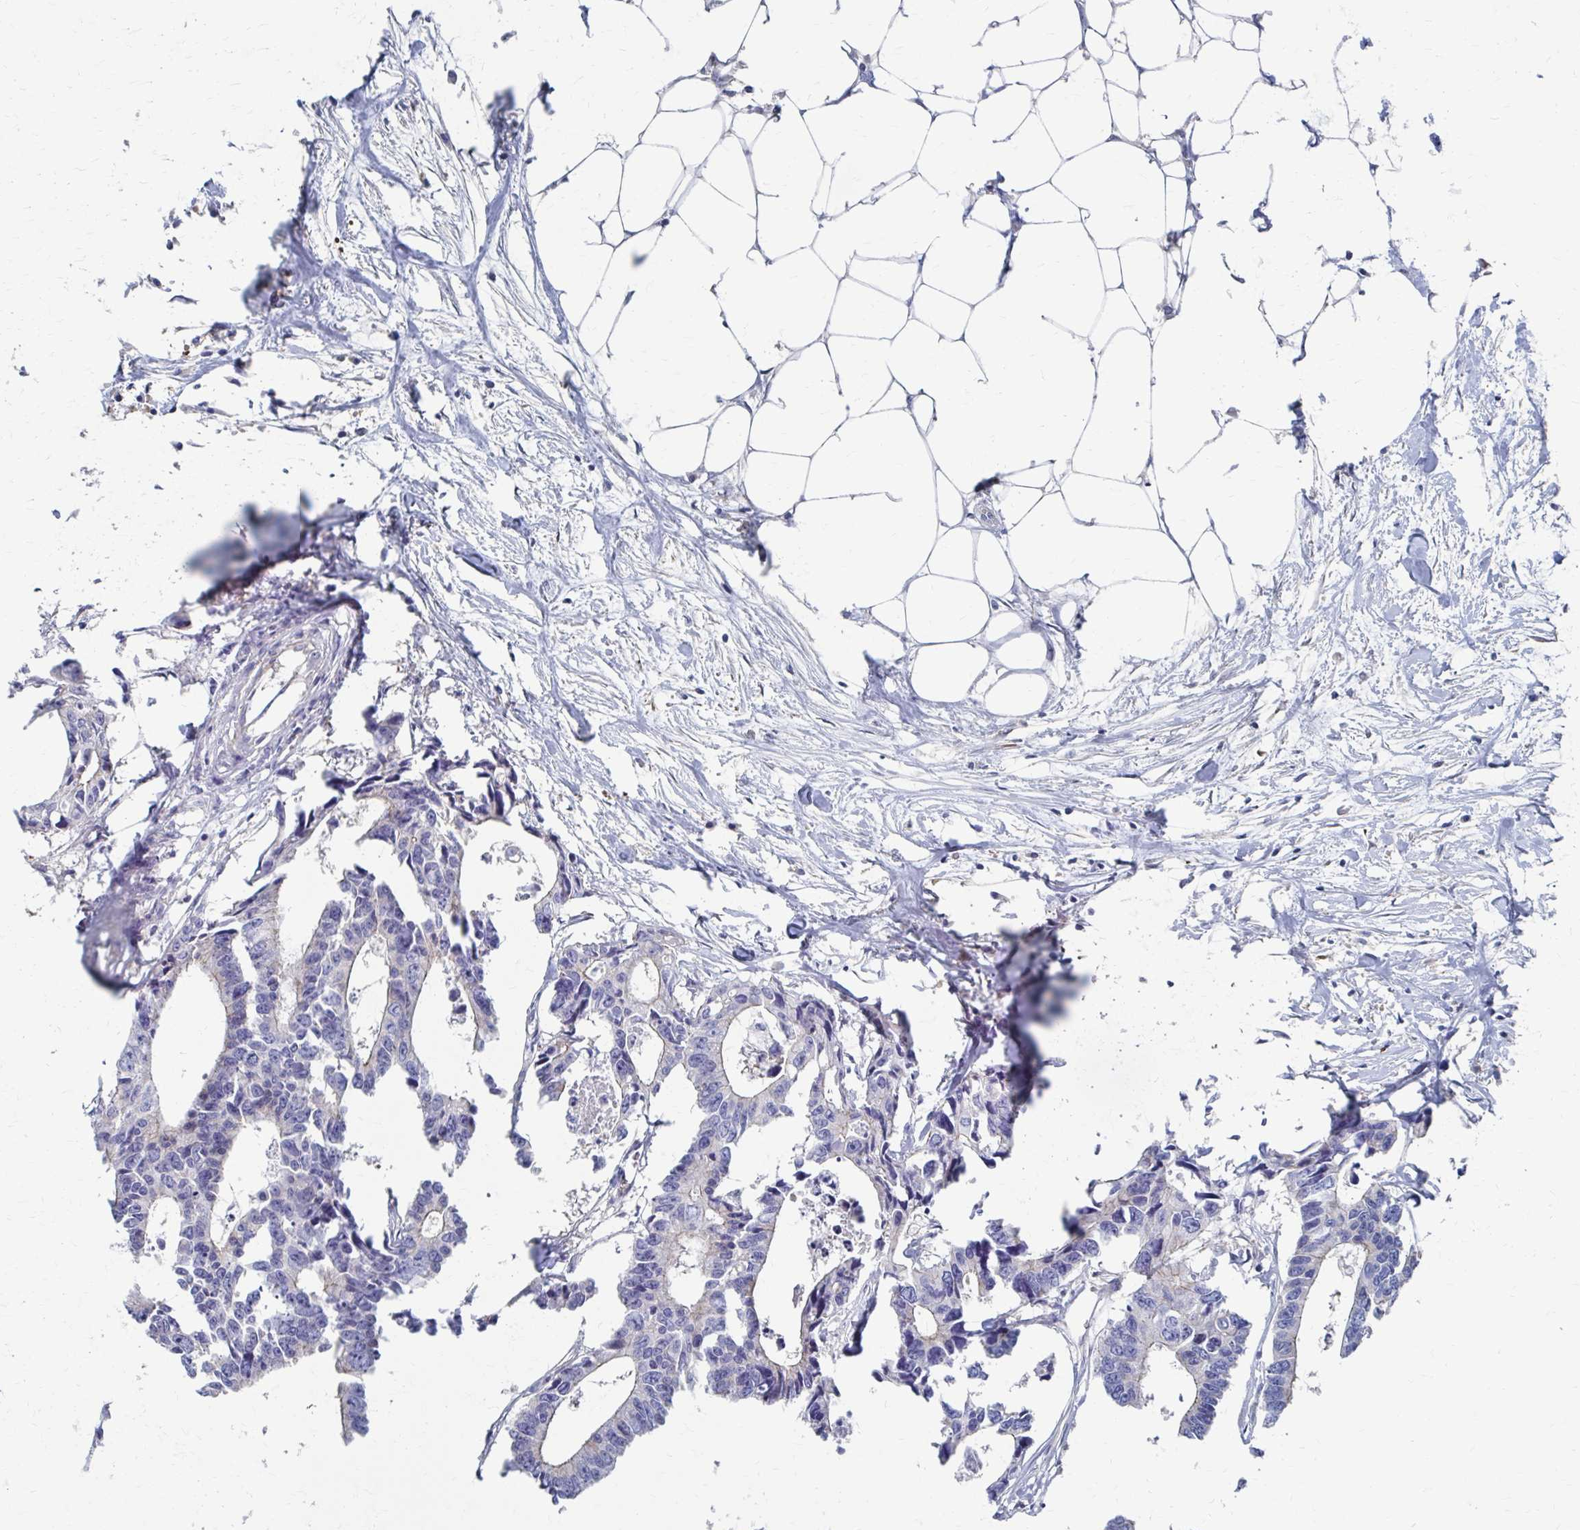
{"staining": {"intensity": "negative", "quantity": "none", "location": "none"}, "tissue": "colorectal cancer", "cell_type": "Tumor cells", "image_type": "cancer", "snomed": [{"axis": "morphology", "description": "Adenocarcinoma, NOS"}, {"axis": "topography", "description": "Rectum"}], "caption": "Image shows no protein staining in tumor cells of adenocarcinoma (colorectal) tissue.", "gene": "PLEKHG7", "patient": {"sex": "male", "age": 57}}